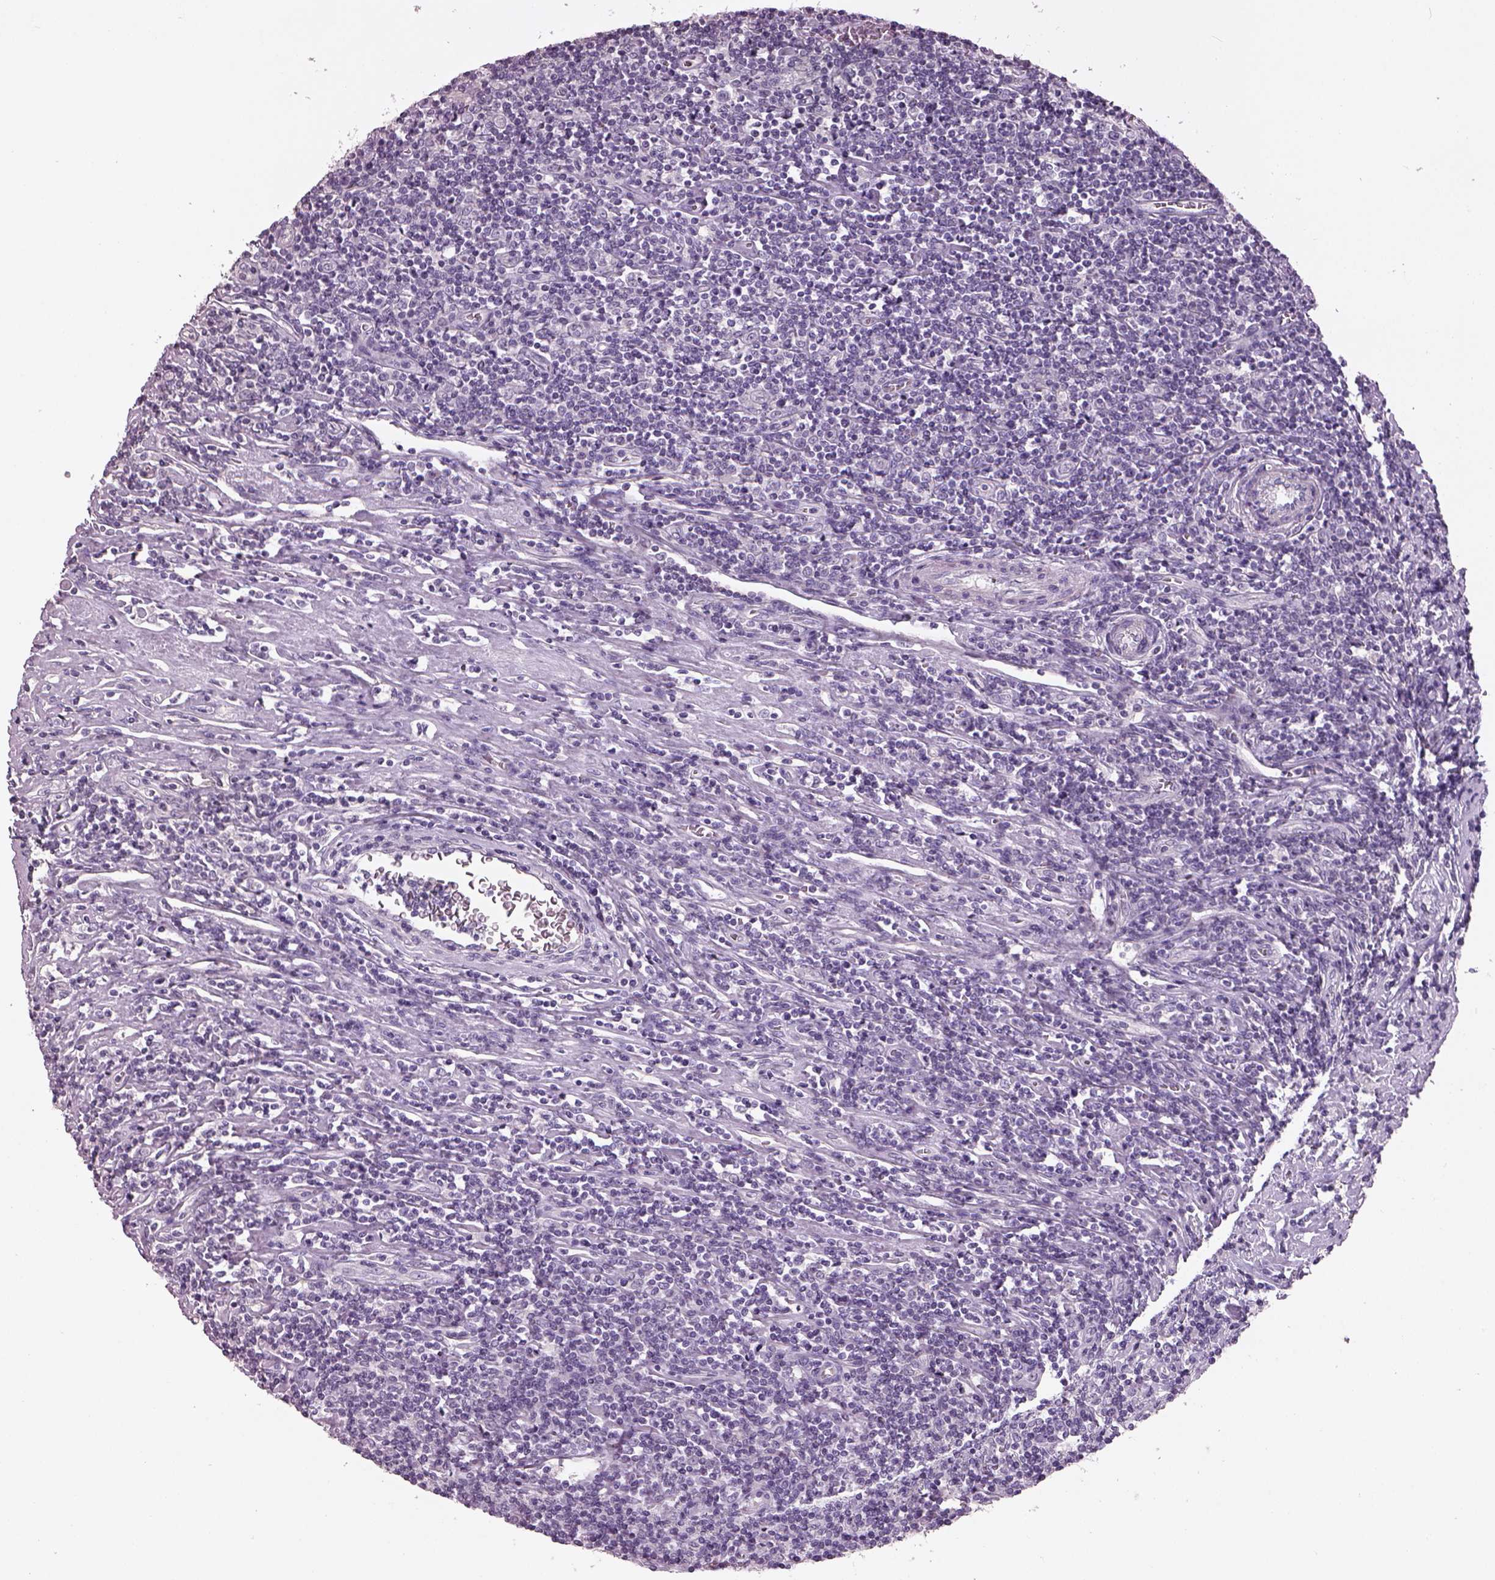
{"staining": {"intensity": "negative", "quantity": "none", "location": "none"}, "tissue": "lymphoma", "cell_type": "Tumor cells", "image_type": "cancer", "snomed": [{"axis": "morphology", "description": "Hodgkin's disease, NOS"}, {"axis": "topography", "description": "Lymph node"}], "caption": "Immunohistochemistry (IHC) micrograph of Hodgkin's disease stained for a protein (brown), which displays no positivity in tumor cells.", "gene": "OPTC", "patient": {"sex": "male", "age": 40}}